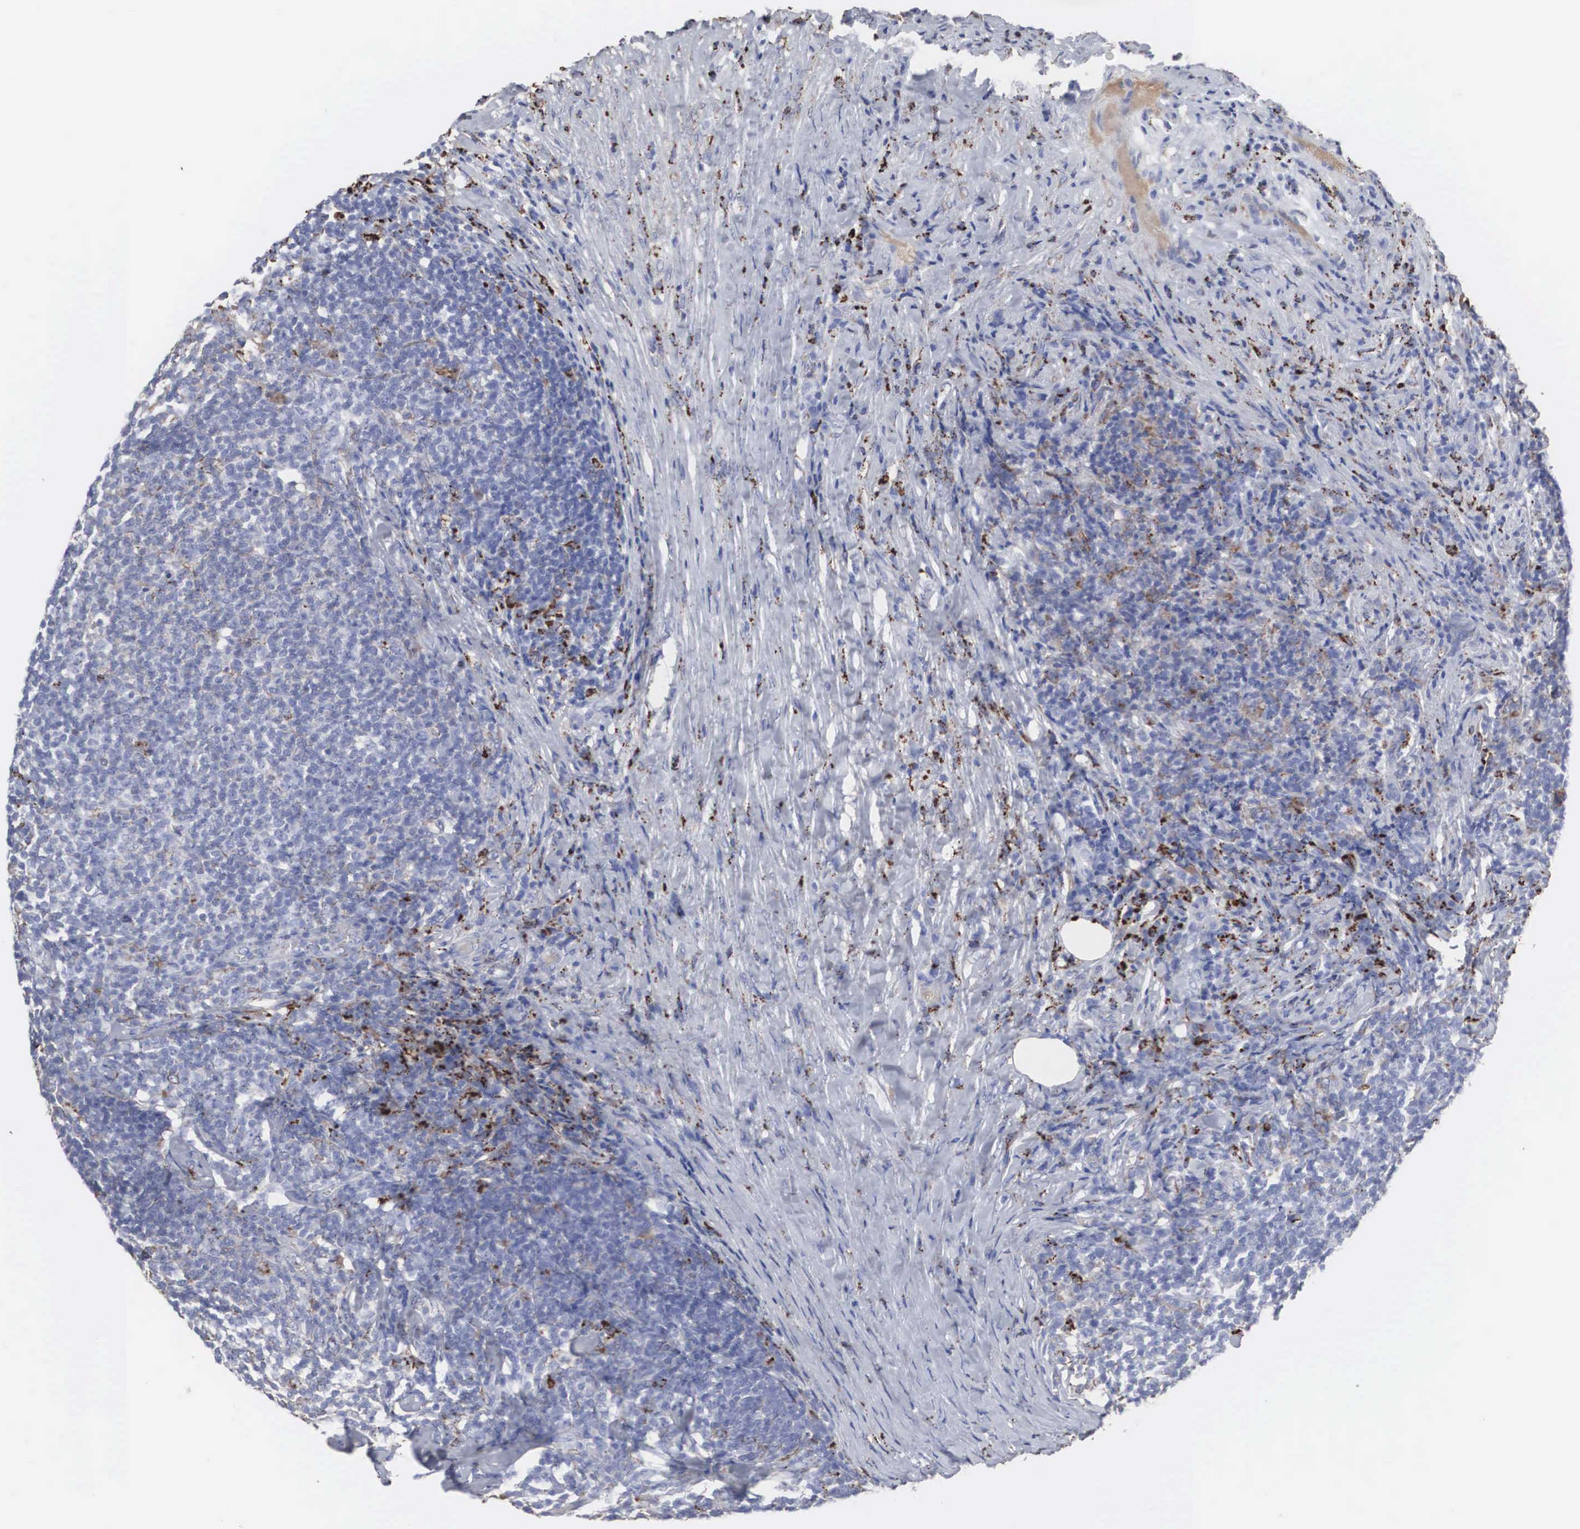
{"staining": {"intensity": "weak", "quantity": "<25%", "location": "cytoplasmic/membranous"}, "tissue": "lymphoma", "cell_type": "Tumor cells", "image_type": "cancer", "snomed": [{"axis": "morphology", "description": "Malignant lymphoma, non-Hodgkin's type, Low grade"}, {"axis": "topography", "description": "Lymph node"}], "caption": "High magnification brightfield microscopy of low-grade malignant lymphoma, non-Hodgkin's type stained with DAB (3,3'-diaminobenzidine) (brown) and counterstained with hematoxylin (blue): tumor cells show no significant expression.", "gene": "LGALS3BP", "patient": {"sex": "male", "age": 74}}